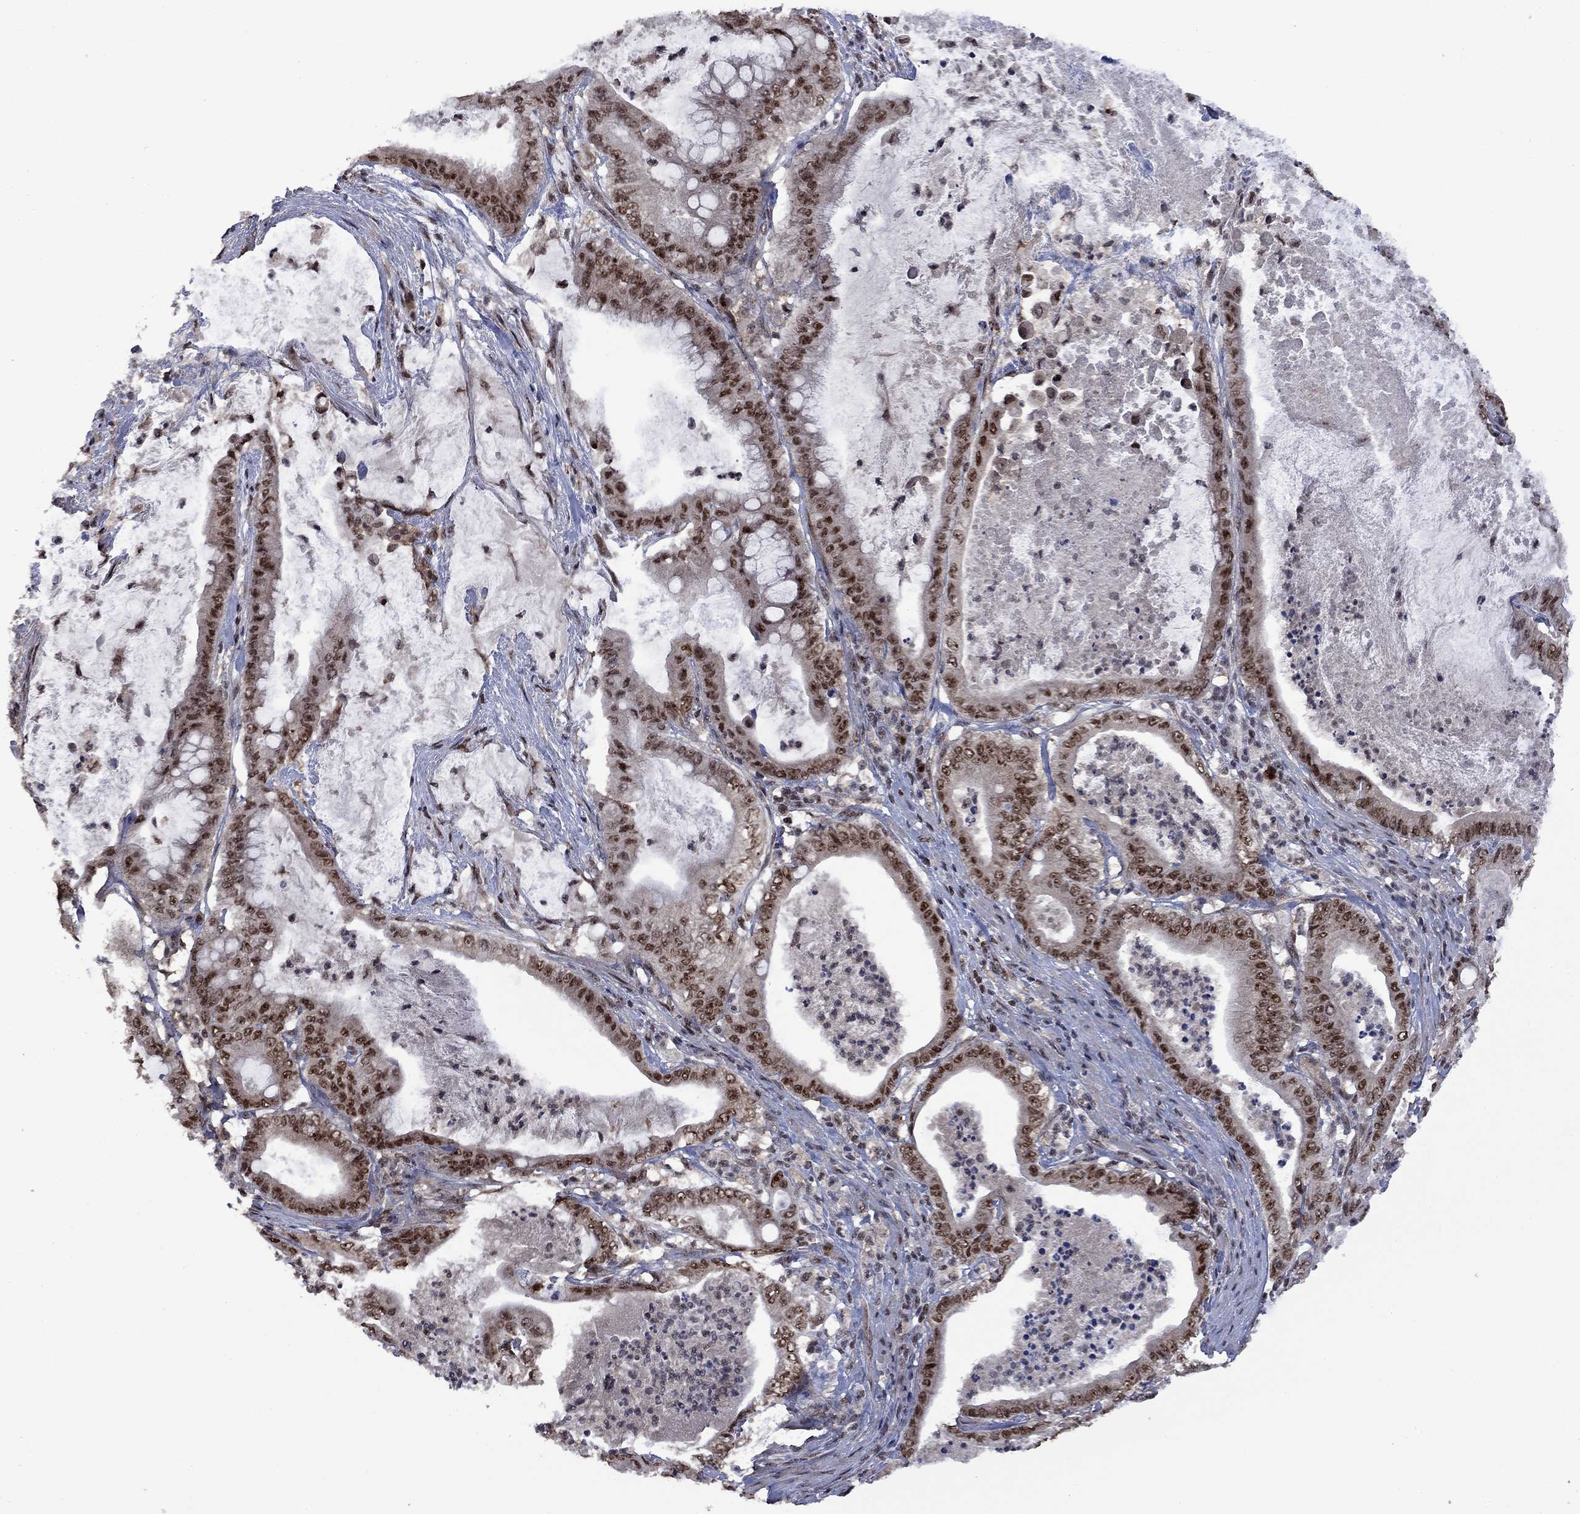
{"staining": {"intensity": "moderate", "quantity": ">75%", "location": "nuclear"}, "tissue": "pancreatic cancer", "cell_type": "Tumor cells", "image_type": "cancer", "snomed": [{"axis": "morphology", "description": "Adenocarcinoma, NOS"}, {"axis": "topography", "description": "Pancreas"}], "caption": "This histopathology image reveals immunohistochemistry (IHC) staining of human pancreatic adenocarcinoma, with medium moderate nuclear expression in about >75% of tumor cells.", "gene": "FBL", "patient": {"sex": "male", "age": 71}}